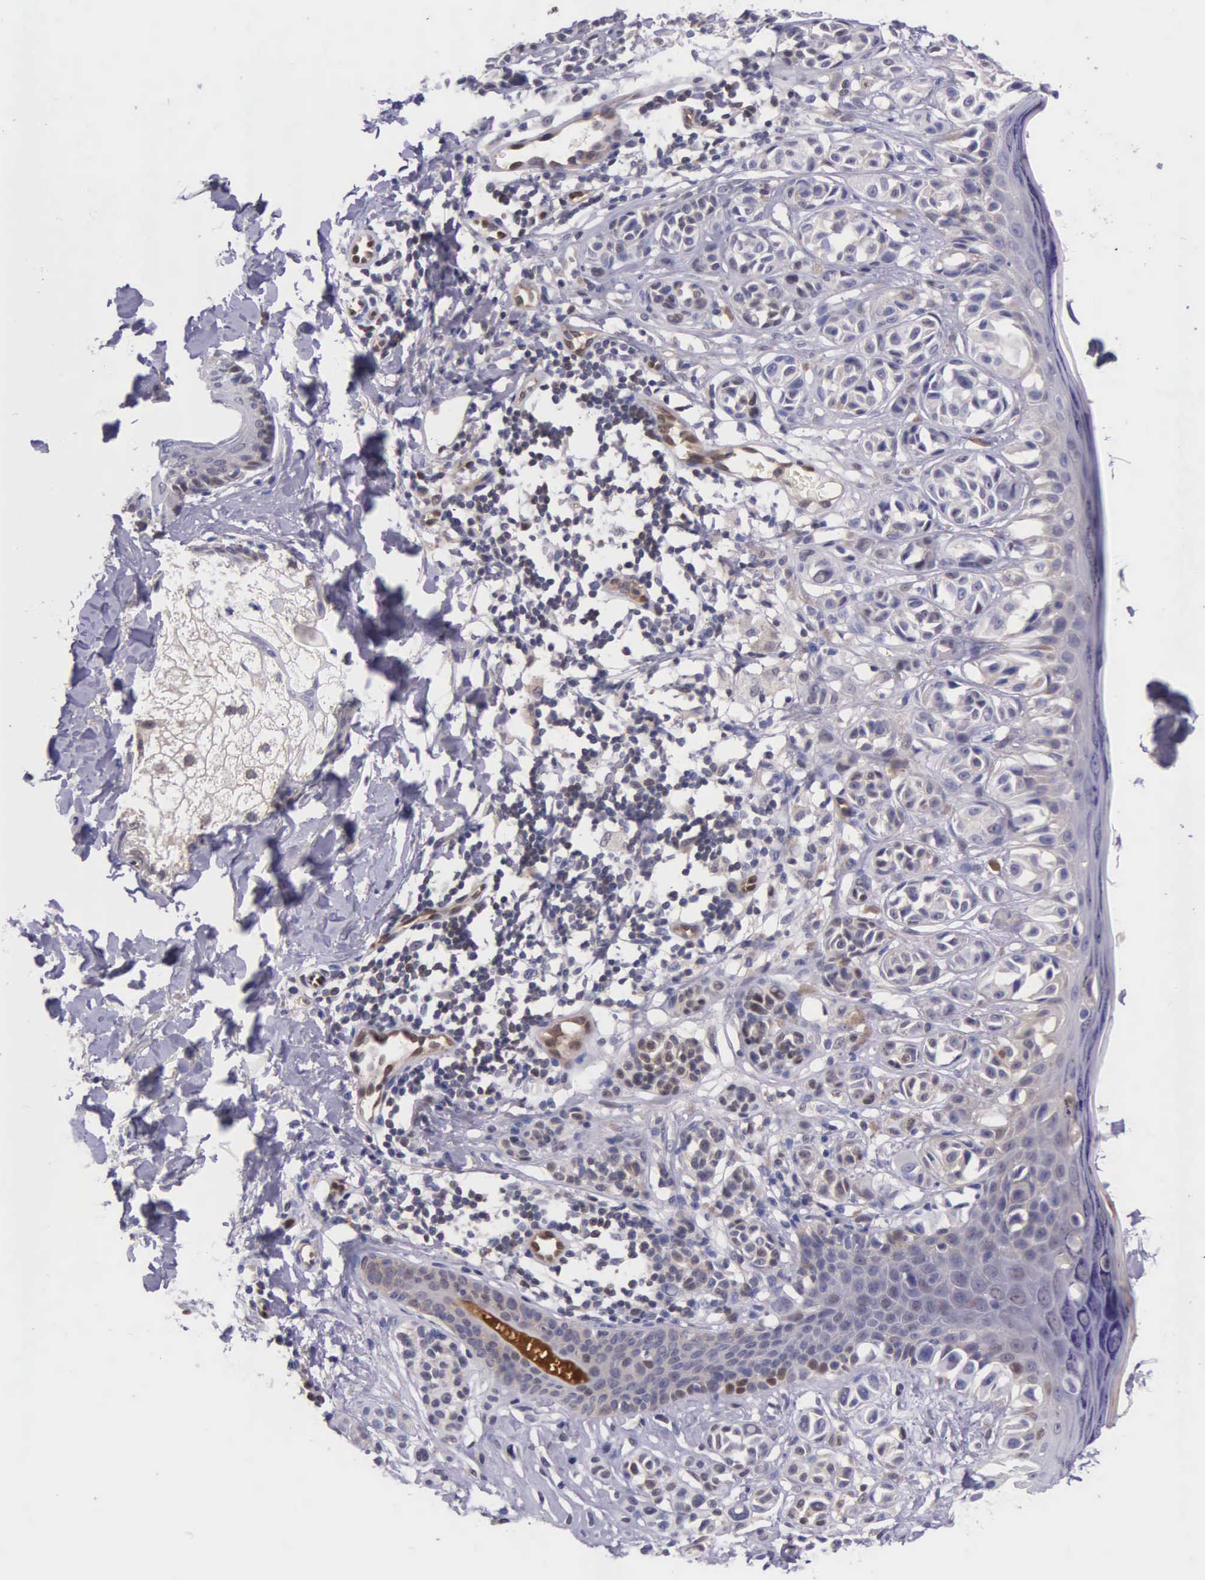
{"staining": {"intensity": "negative", "quantity": "none", "location": "none"}, "tissue": "melanoma", "cell_type": "Tumor cells", "image_type": "cancer", "snomed": [{"axis": "morphology", "description": "Malignant melanoma, NOS"}, {"axis": "topography", "description": "Skin"}], "caption": "The photomicrograph demonstrates no significant staining in tumor cells of melanoma. The staining was performed using DAB to visualize the protein expression in brown, while the nuclei were stained in blue with hematoxylin (Magnification: 20x).", "gene": "GMPR2", "patient": {"sex": "male", "age": 40}}